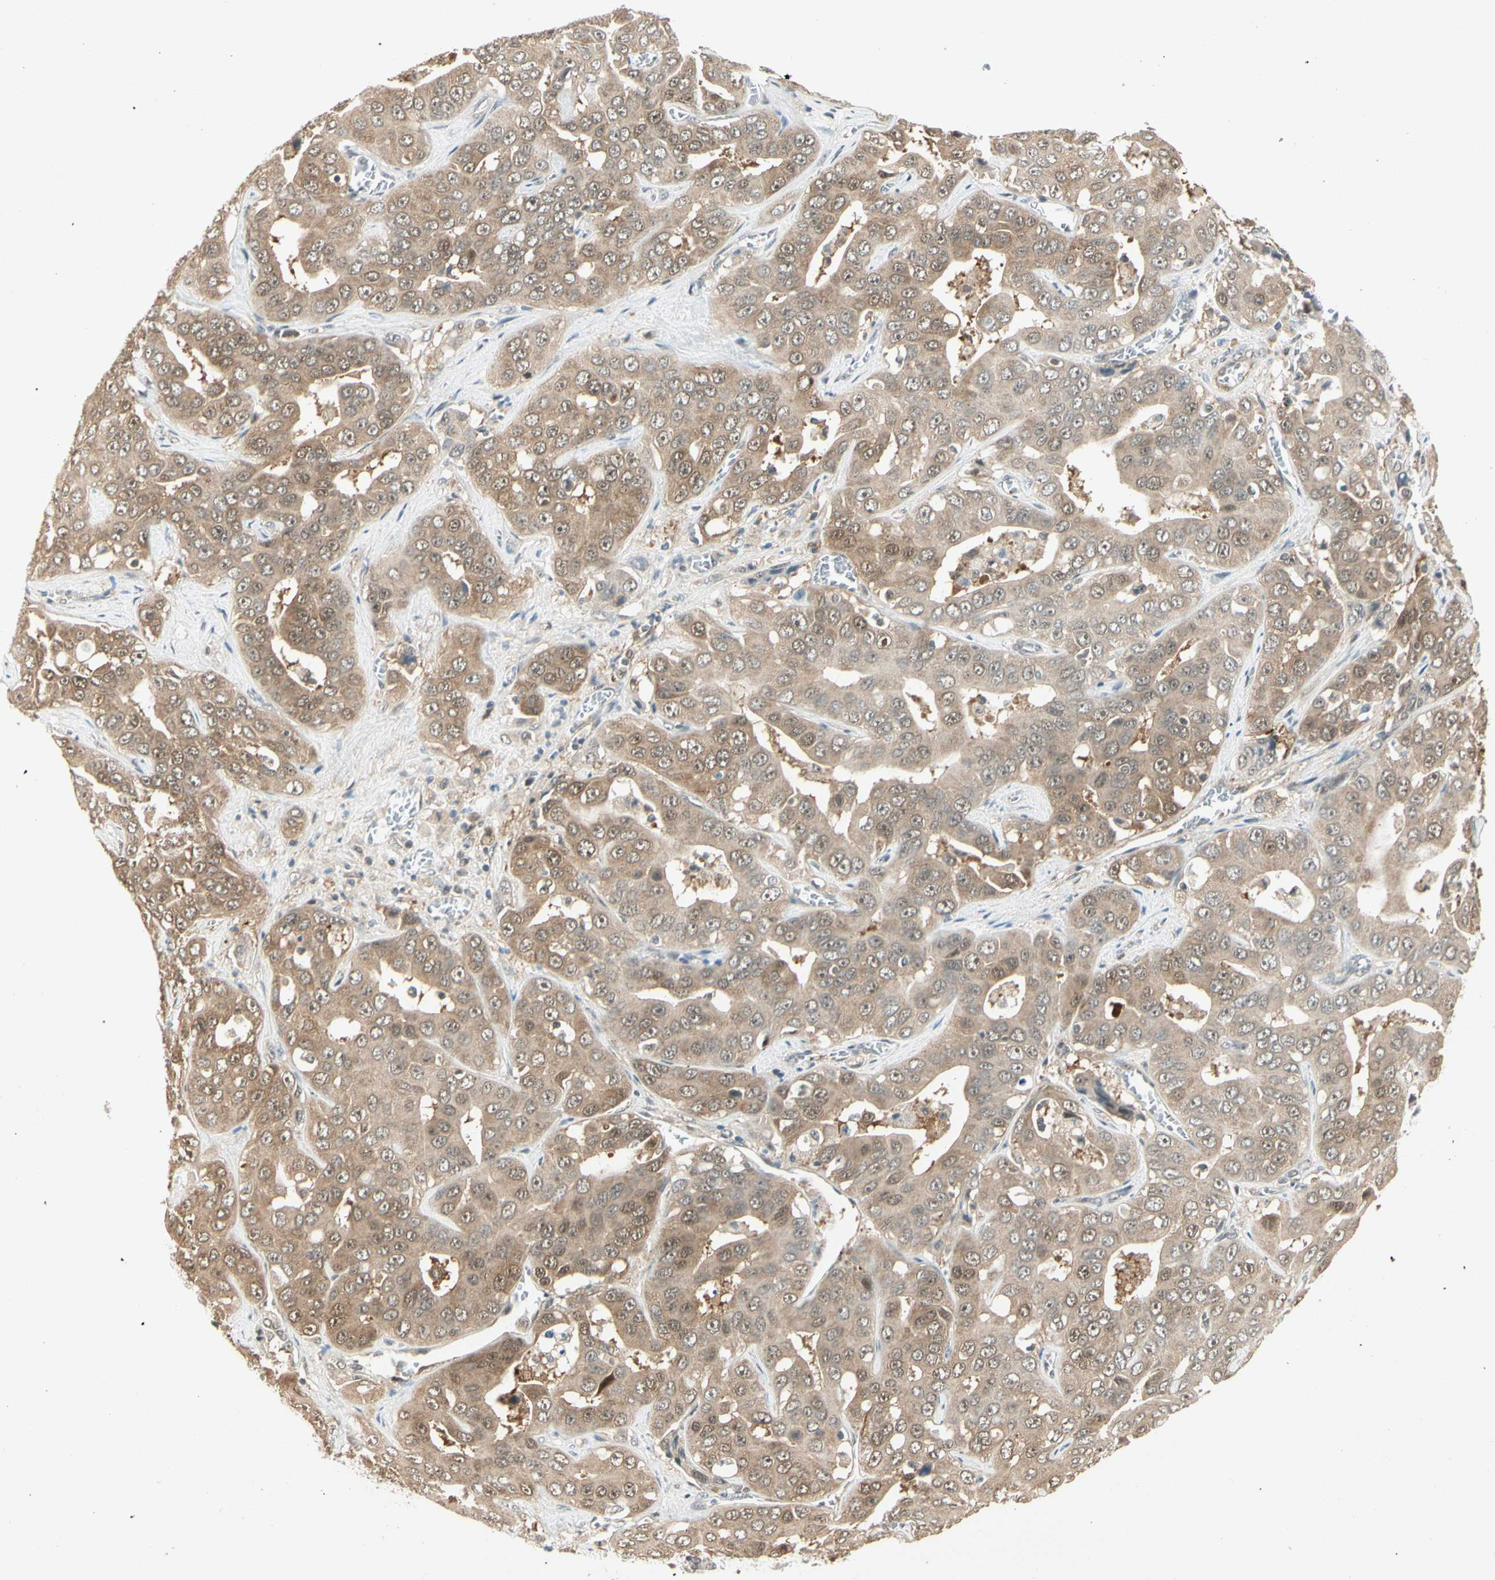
{"staining": {"intensity": "weak", "quantity": "25%-75%", "location": "cytoplasmic/membranous"}, "tissue": "liver cancer", "cell_type": "Tumor cells", "image_type": "cancer", "snomed": [{"axis": "morphology", "description": "Cholangiocarcinoma"}, {"axis": "topography", "description": "Liver"}], "caption": "There is low levels of weak cytoplasmic/membranous expression in tumor cells of liver cholangiocarcinoma, as demonstrated by immunohistochemical staining (brown color).", "gene": "IPO5", "patient": {"sex": "female", "age": 52}}